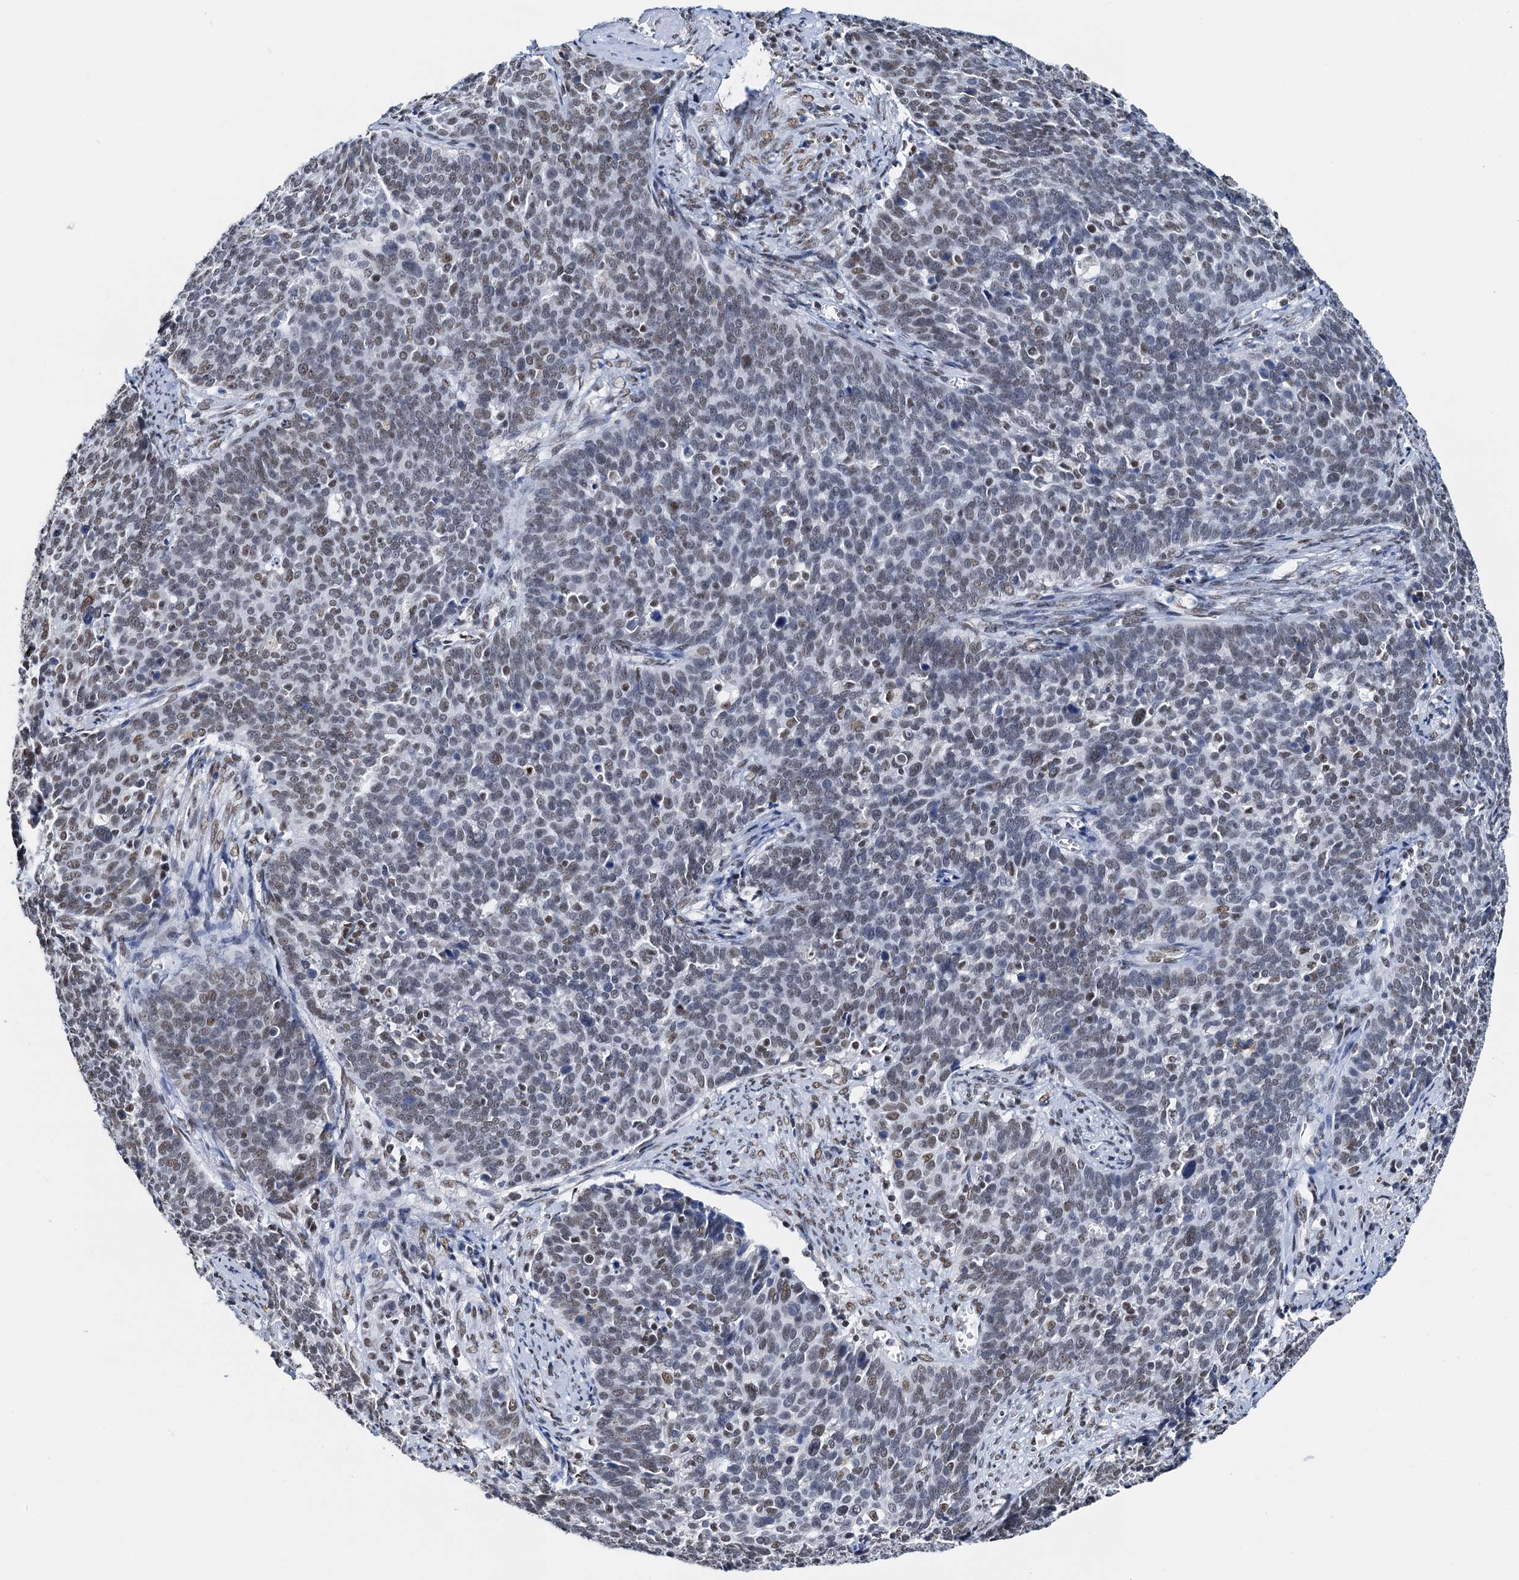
{"staining": {"intensity": "moderate", "quantity": ">75%", "location": "nuclear"}, "tissue": "cervical cancer", "cell_type": "Tumor cells", "image_type": "cancer", "snomed": [{"axis": "morphology", "description": "Squamous cell carcinoma, NOS"}, {"axis": "topography", "description": "Cervix"}], "caption": "IHC of human squamous cell carcinoma (cervical) reveals medium levels of moderate nuclear staining in about >75% of tumor cells.", "gene": "SLTM", "patient": {"sex": "female", "age": 39}}